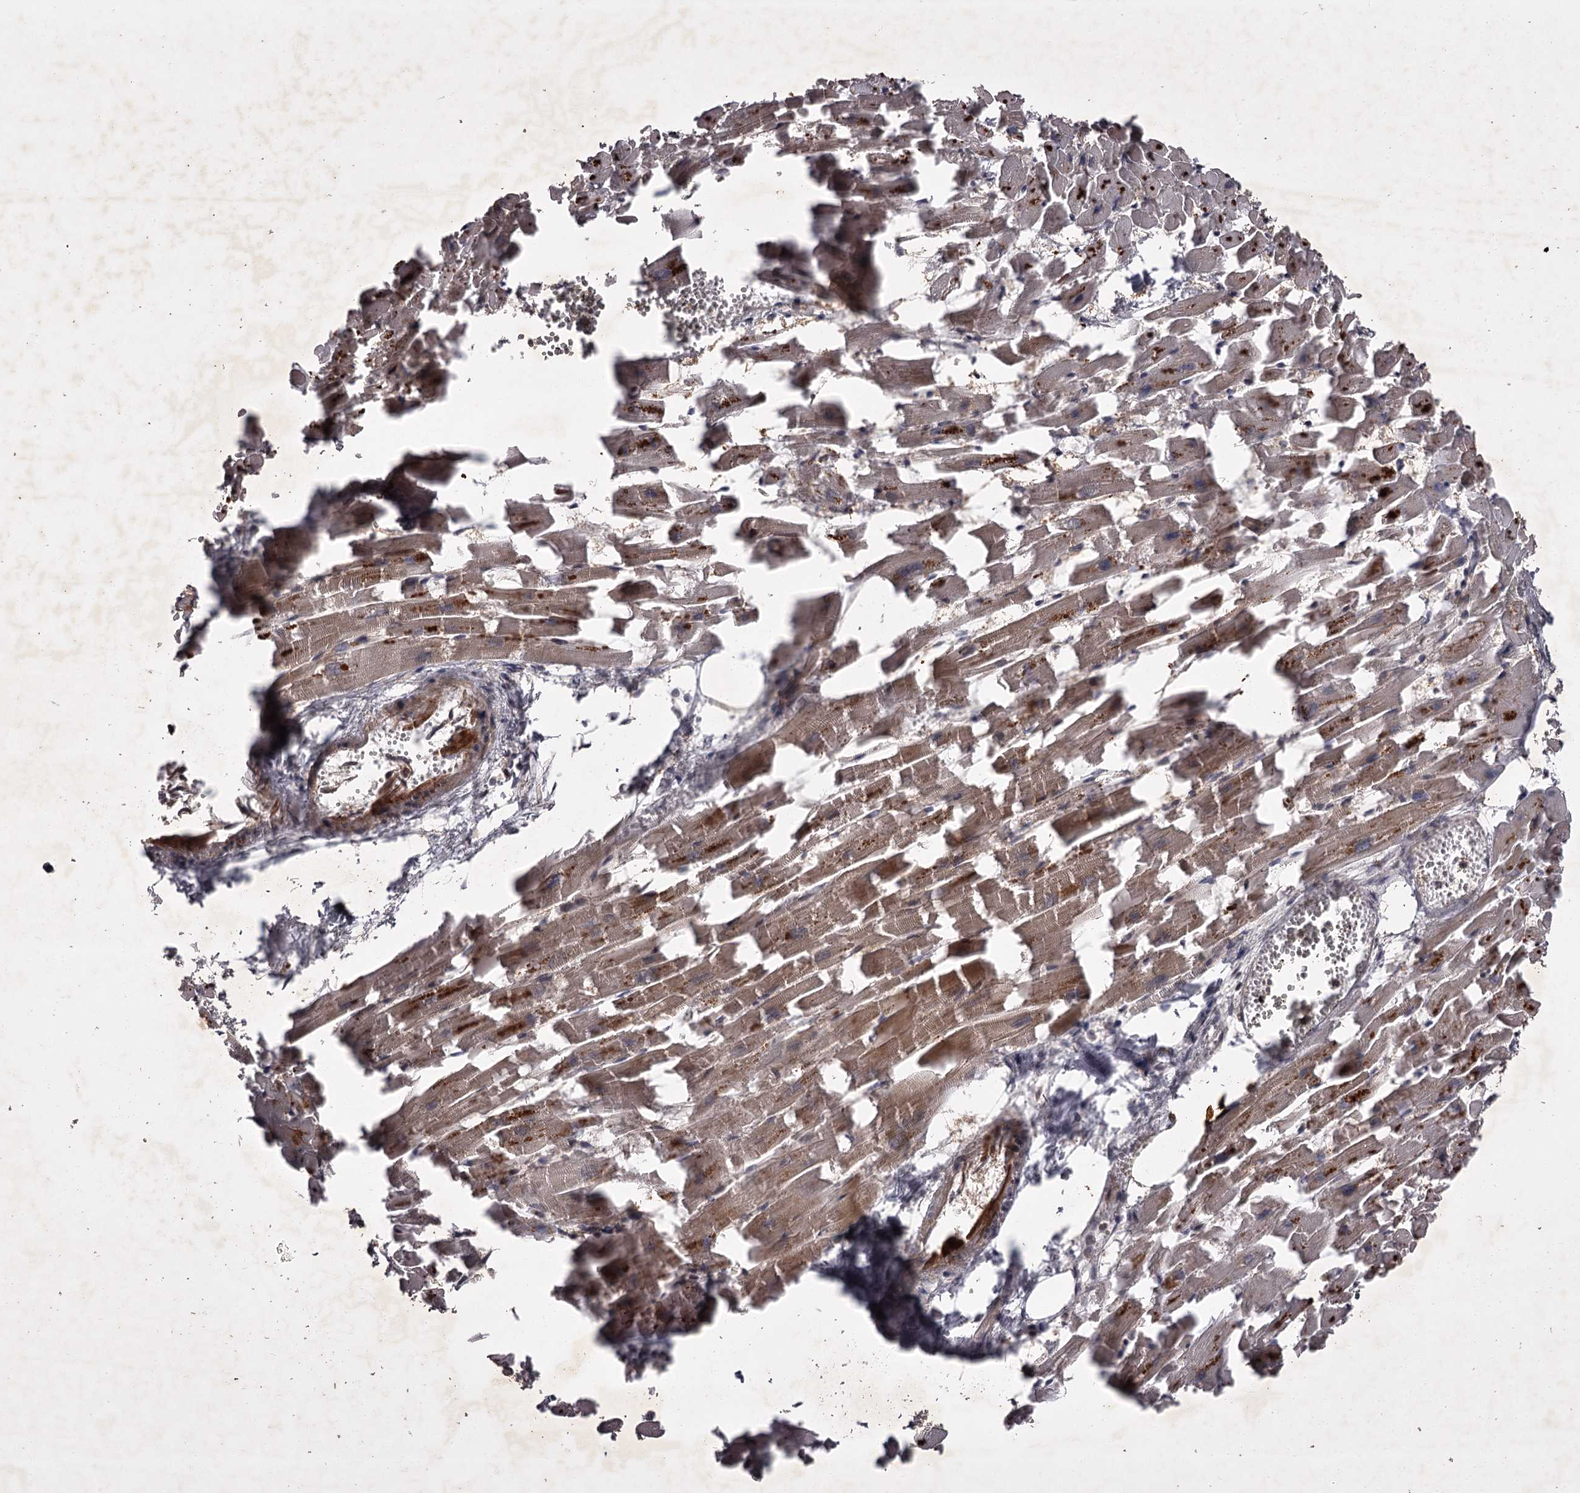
{"staining": {"intensity": "moderate", "quantity": ">75%", "location": "cytoplasmic/membranous"}, "tissue": "heart muscle", "cell_type": "Cardiomyocytes", "image_type": "normal", "snomed": [{"axis": "morphology", "description": "Normal tissue, NOS"}, {"axis": "topography", "description": "Heart"}], "caption": "Brown immunohistochemical staining in unremarkable human heart muscle exhibits moderate cytoplasmic/membranous positivity in about >75% of cardiomyocytes.", "gene": "TBC1D23", "patient": {"sex": "female", "age": 64}}